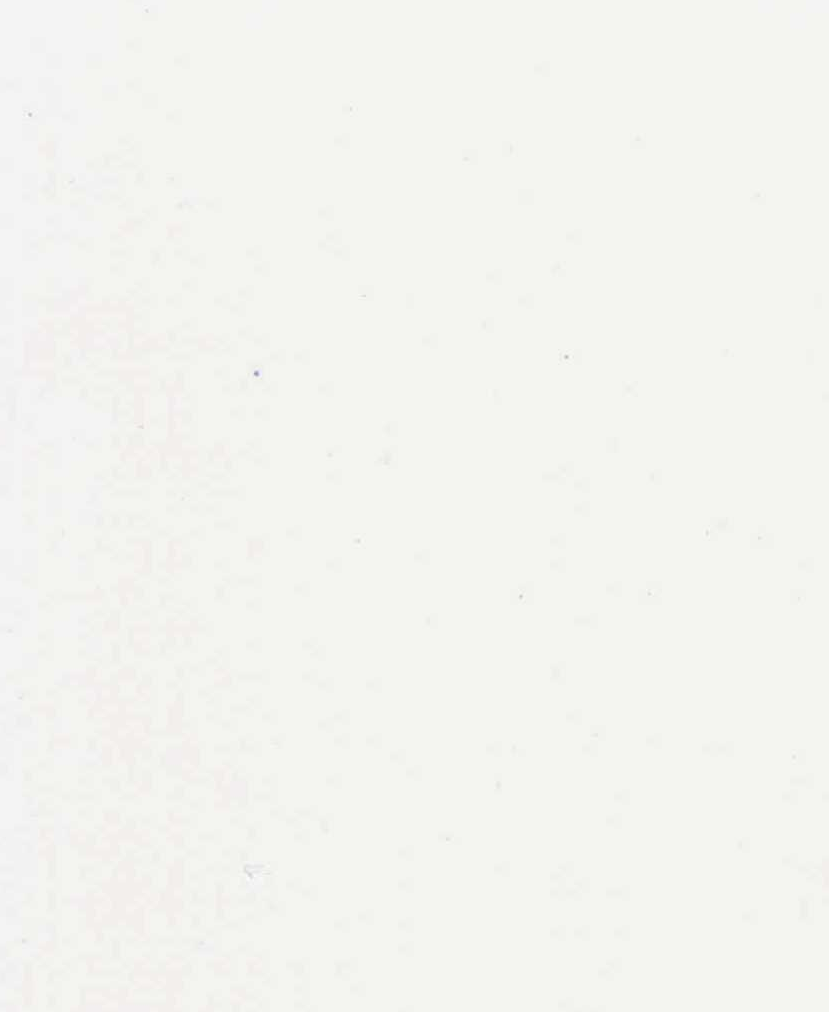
{"staining": {"intensity": "negative", "quantity": "none", "location": "none"}, "tissue": "adipose tissue", "cell_type": "Adipocytes", "image_type": "normal", "snomed": [{"axis": "morphology", "description": "Normal tissue, NOS"}, {"axis": "morphology", "description": "Fibrosis, NOS"}, {"axis": "topography", "description": "Breast"}], "caption": "A histopathology image of adipose tissue stained for a protein reveals no brown staining in adipocytes.", "gene": "GLA", "patient": {"sex": "female", "age": 24}}